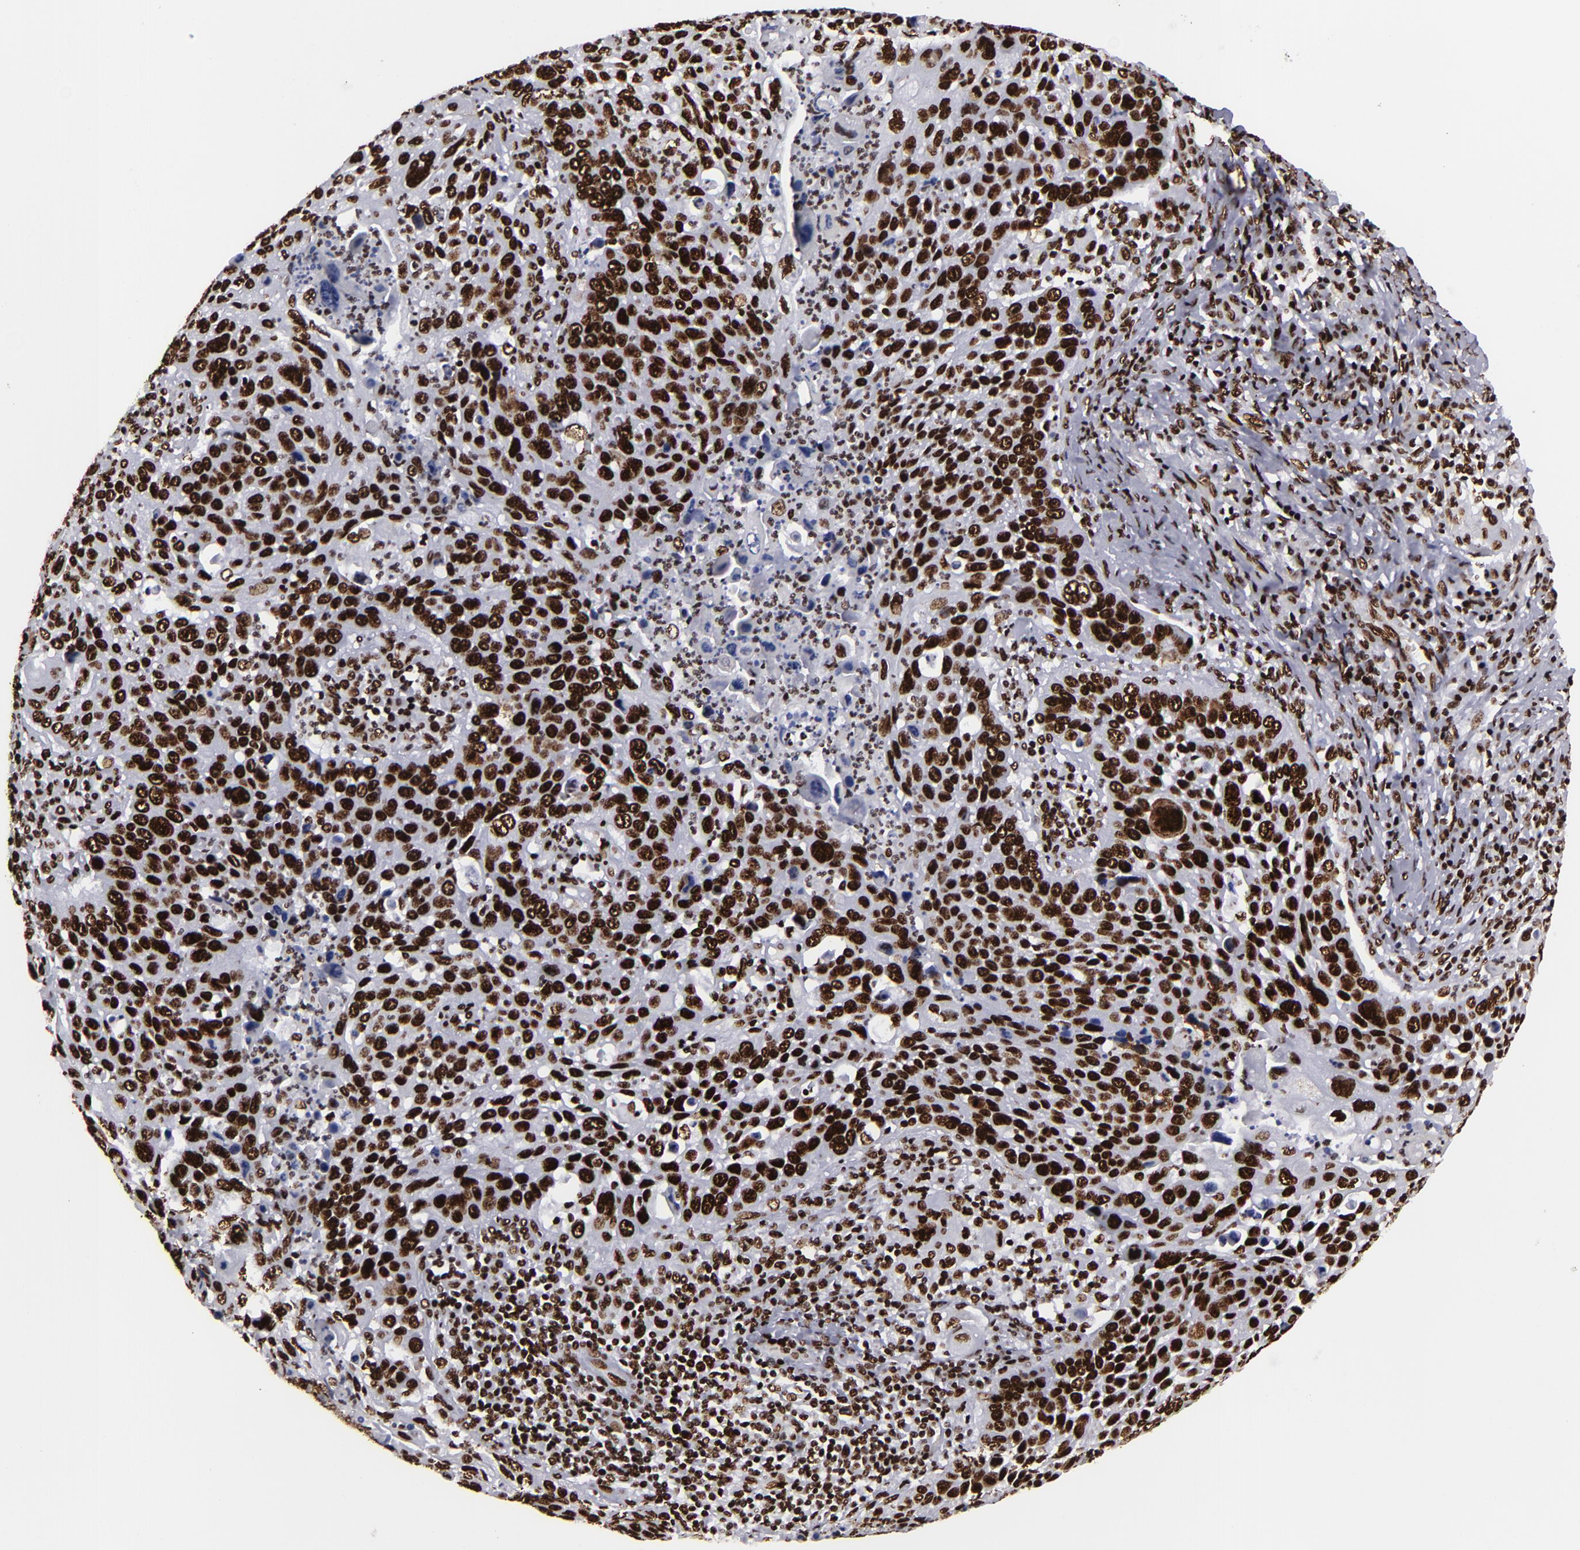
{"staining": {"intensity": "strong", "quantity": ">75%", "location": "nuclear"}, "tissue": "lung cancer", "cell_type": "Tumor cells", "image_type": "cancer", "snomed": [{"axis": "morphology", "description": "Squamous cell carcinoma, NOS"}, {"axis": "topography", "description": "Lung"}], "caption": "Immunohistochemistry (IHC) (DAB) staining of lung squamous cell carcinoma shows strong nuclear protein expression in about >75% of tumor cells.", "gene": "SAFB", "patient": {"sex": "male", "age": 68}}